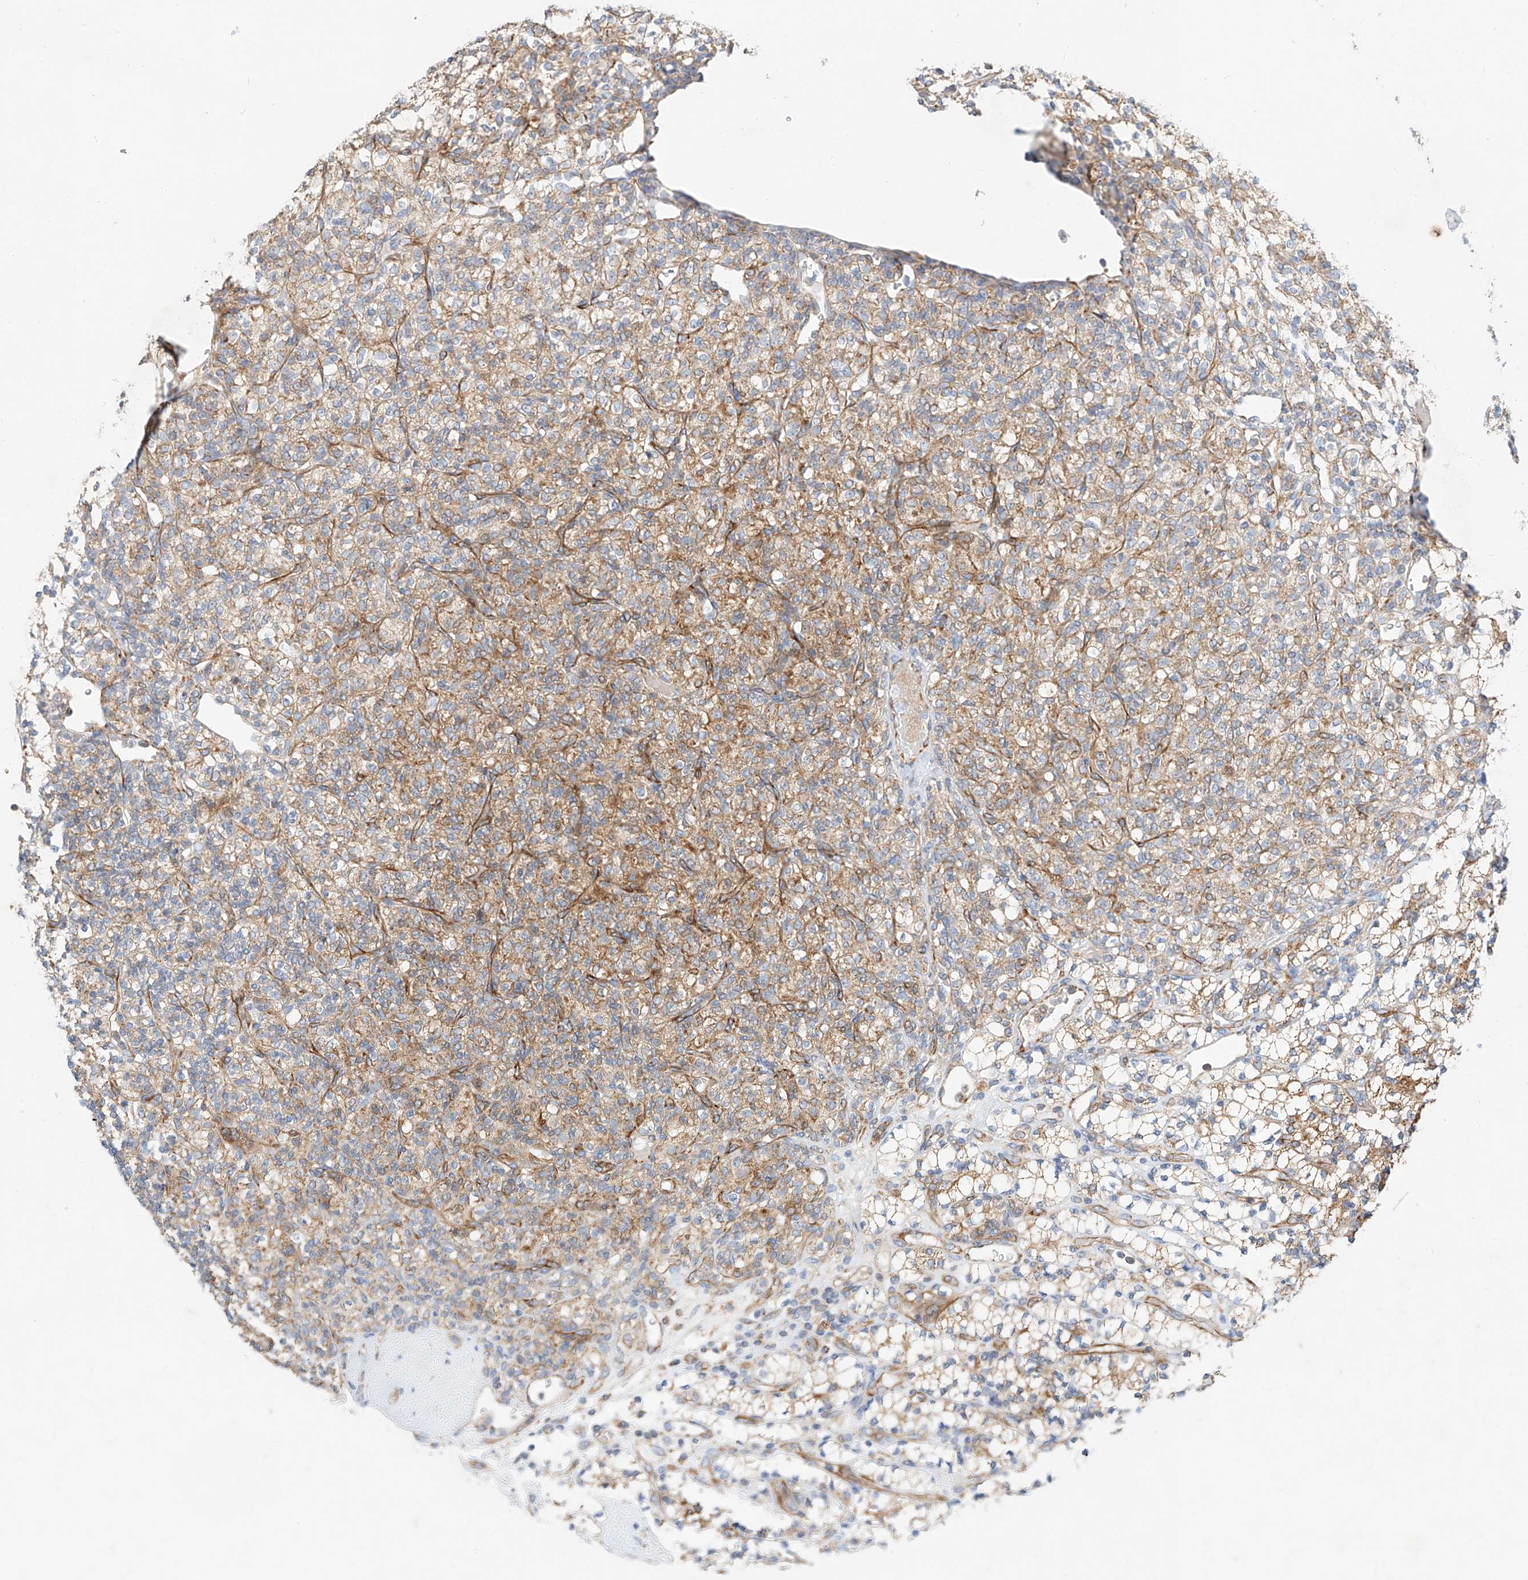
{"staining": {"intensity": "moderate", "quantity": ">75%", "location": "cytoplasmic/membranous"}, "tissue": "renal cancer", "cell_type": "Tumor cells", "image_type": "cancer", "snomed": [{"axis": "morphology", "description": "Adenocarcinoma, NOS"}, {"axis": "topography", "description": "Kidney"}], "caption": "DAB (3,3'-diaminobenzidine) immunohistochemical staining of human renal cancer exhibits moderate cytoplasmic/membranous protein expression in approximately >75% of tumor cells.", "gene": "CST9", "patient": {"sex": "male", "age": 77}}